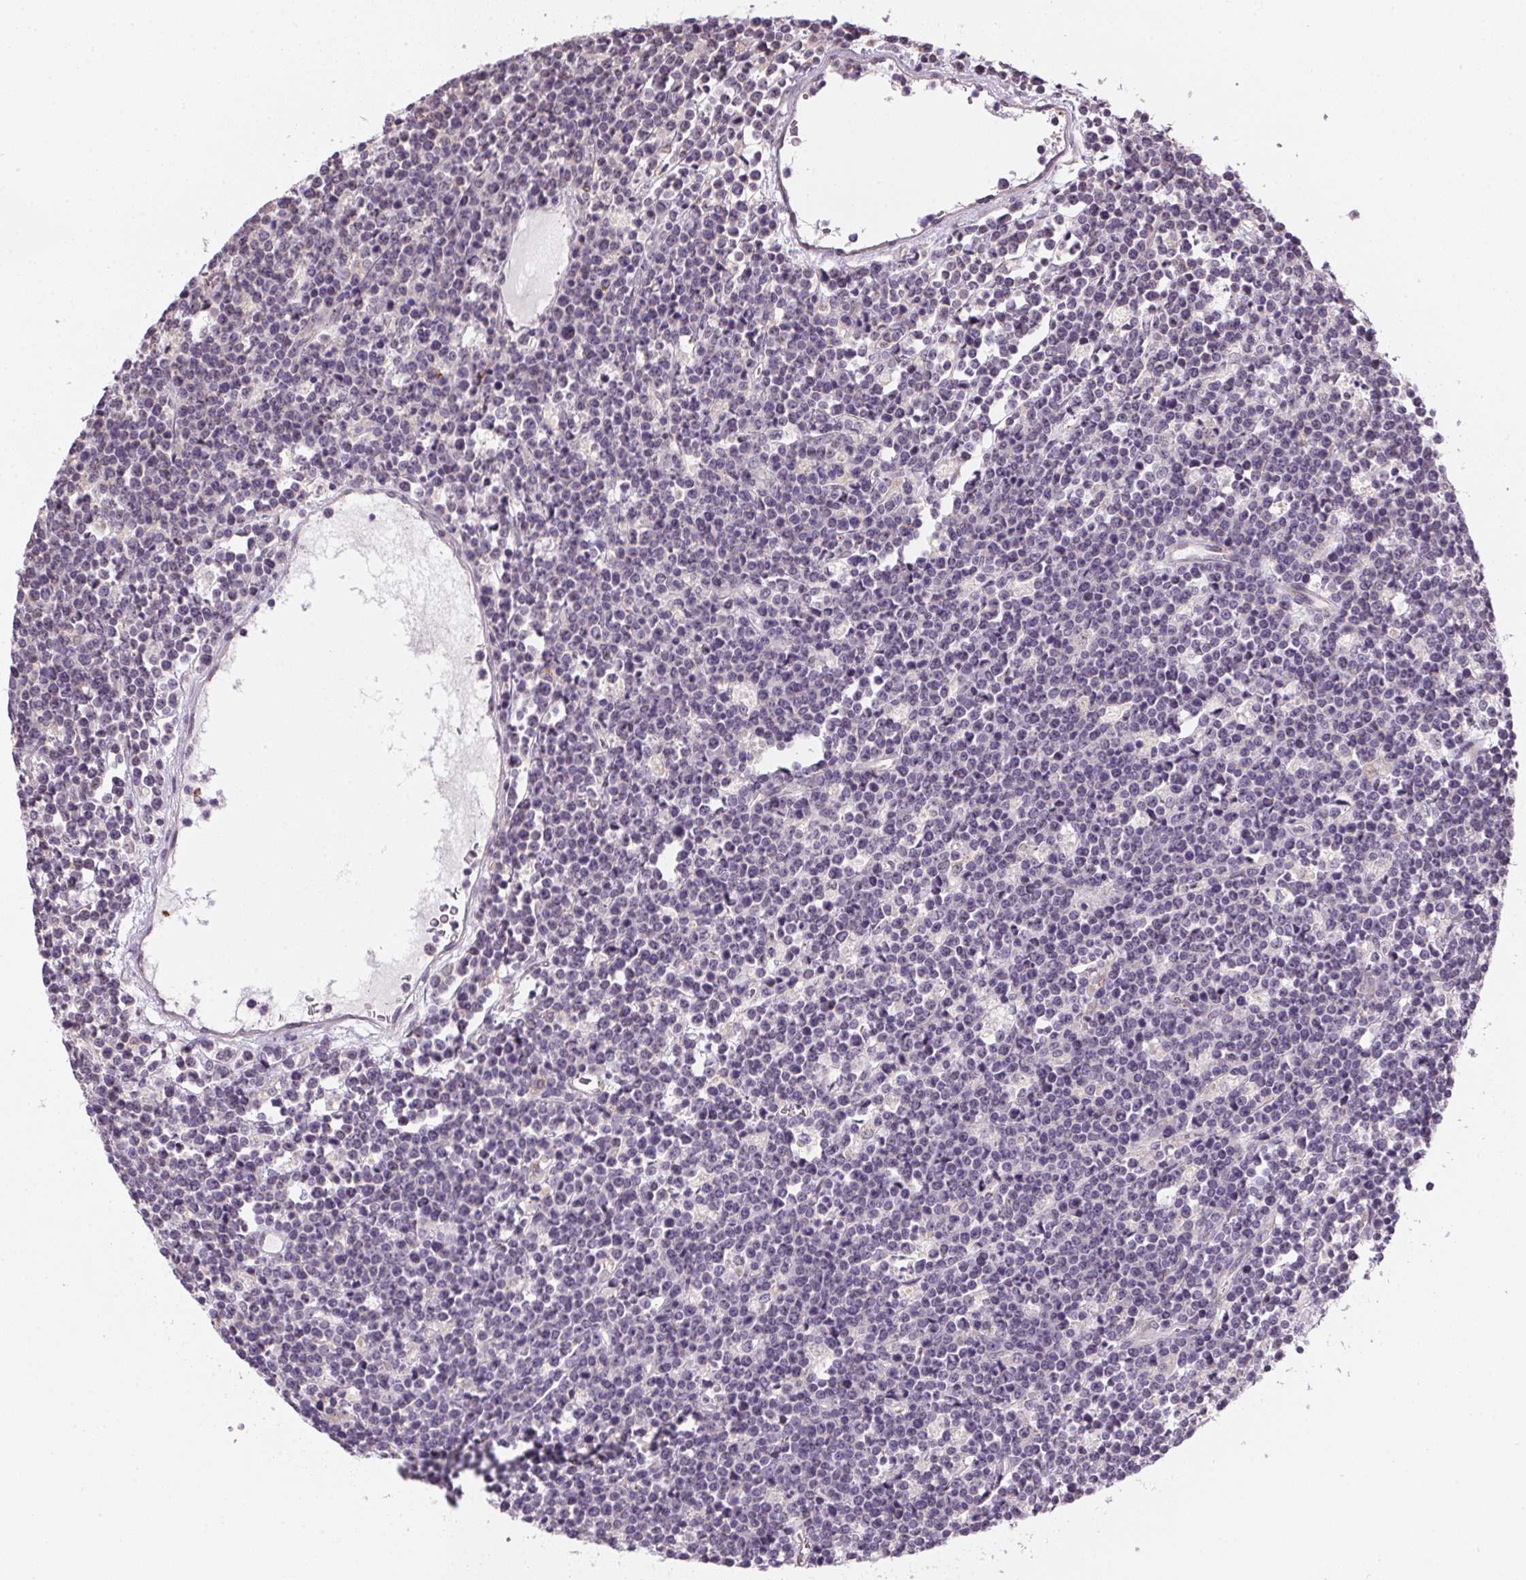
{"staining": {"intensity": "negative", "quantity": "none", "location": "none"}, "tissue": "lymphoma", "cell_type": "Tumor cells", "image_type": "cancer", "snomed": [{"axis": "morphology", "description": "Malignant lymphoma, non-Hodgkin's type, High grade"}, {"axis": "topography", "description": "Ovary"}], "caption": "Immunohistochemical staining of lymphoma displays no significant positivity in tumor cells.", "gene": "METTL13", "patient": {"sex": "female", "age": 56}}